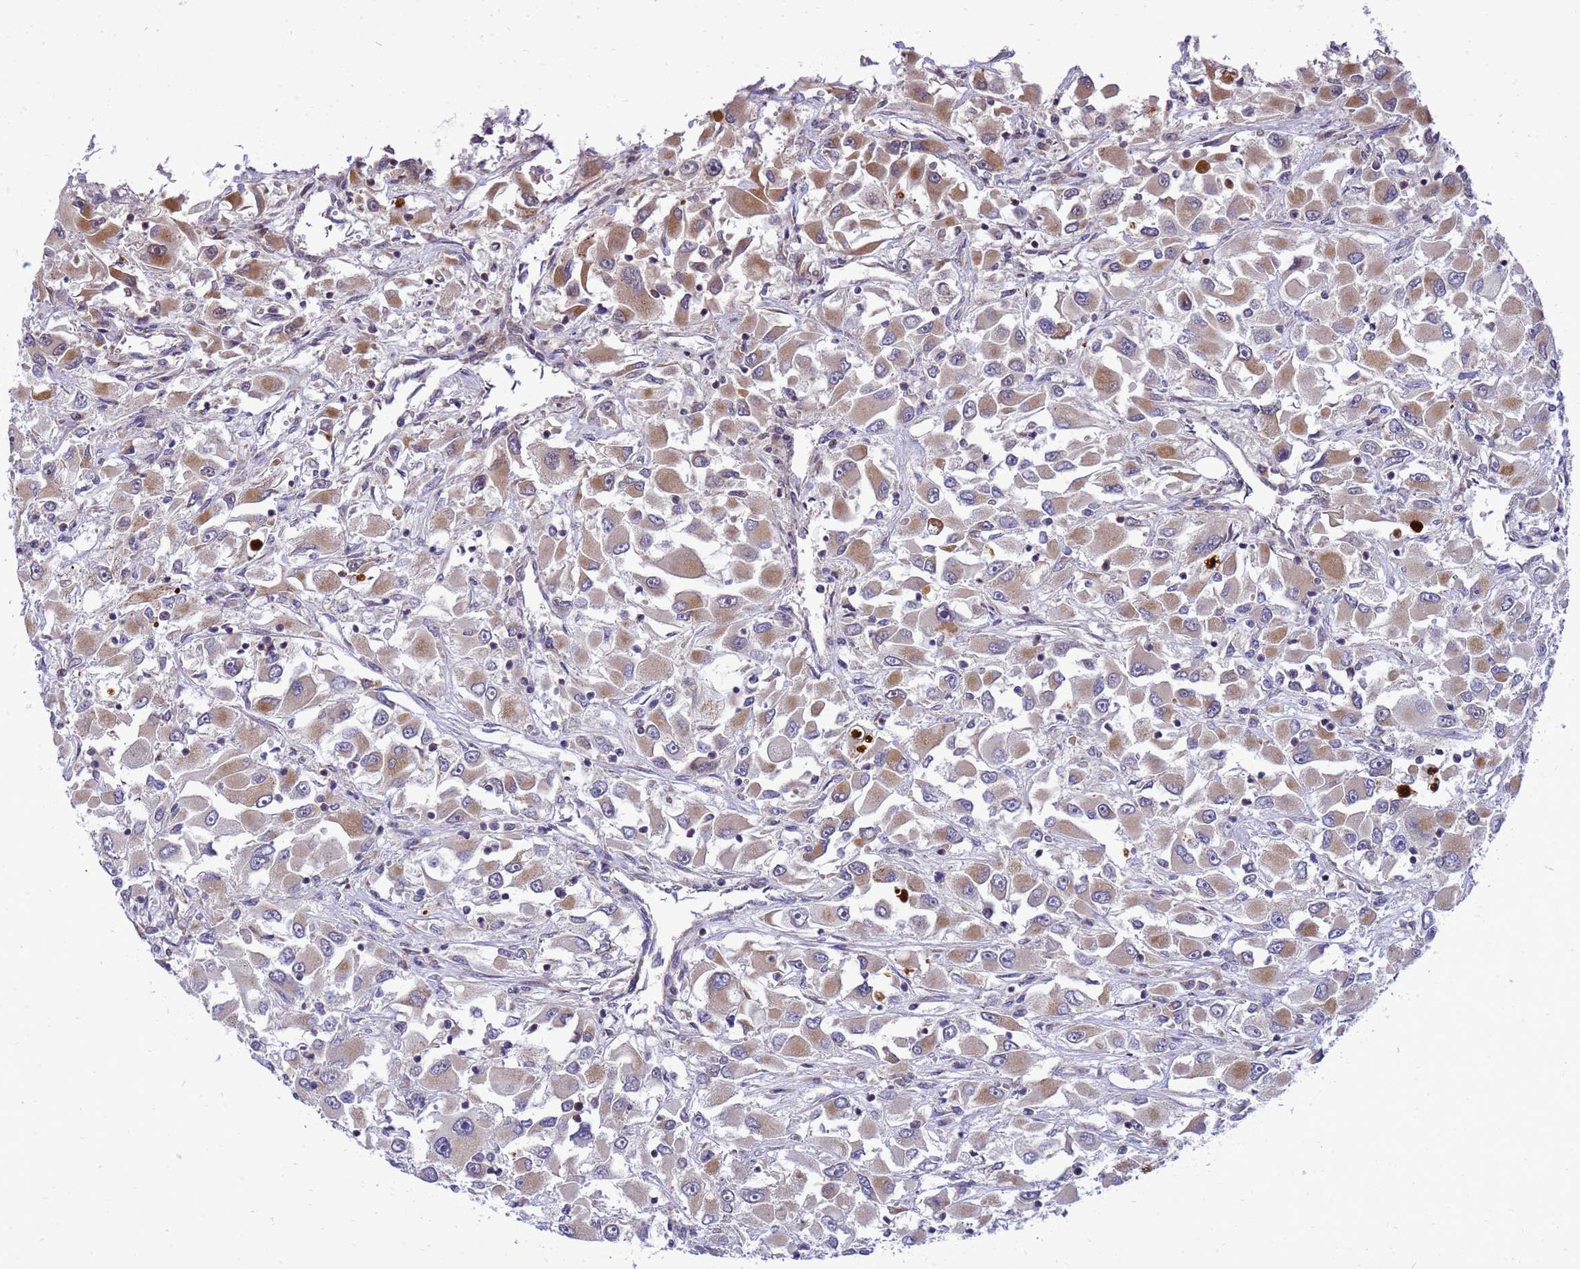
{"staining": {"intensity": "moderate", "quantity": ">75%", "location": "cytoplasmic/membranous"}, "tissue": "renal cancer", "cell_type": "Tumor cells", "image_type": "cancer", "snomed": [{"axis": "morphology", "description": "Adenocarcinoma, NOS"}, {"axis": "topography", "description": "Kidney"}], "caption": "A histopathology image of renal cancer stained for a protein exhibits moderate cytoplasmic/membranous brown staining in tumor cells.", "gene": "C12orf43", "patient": {"sex": "female", "age": 52}}